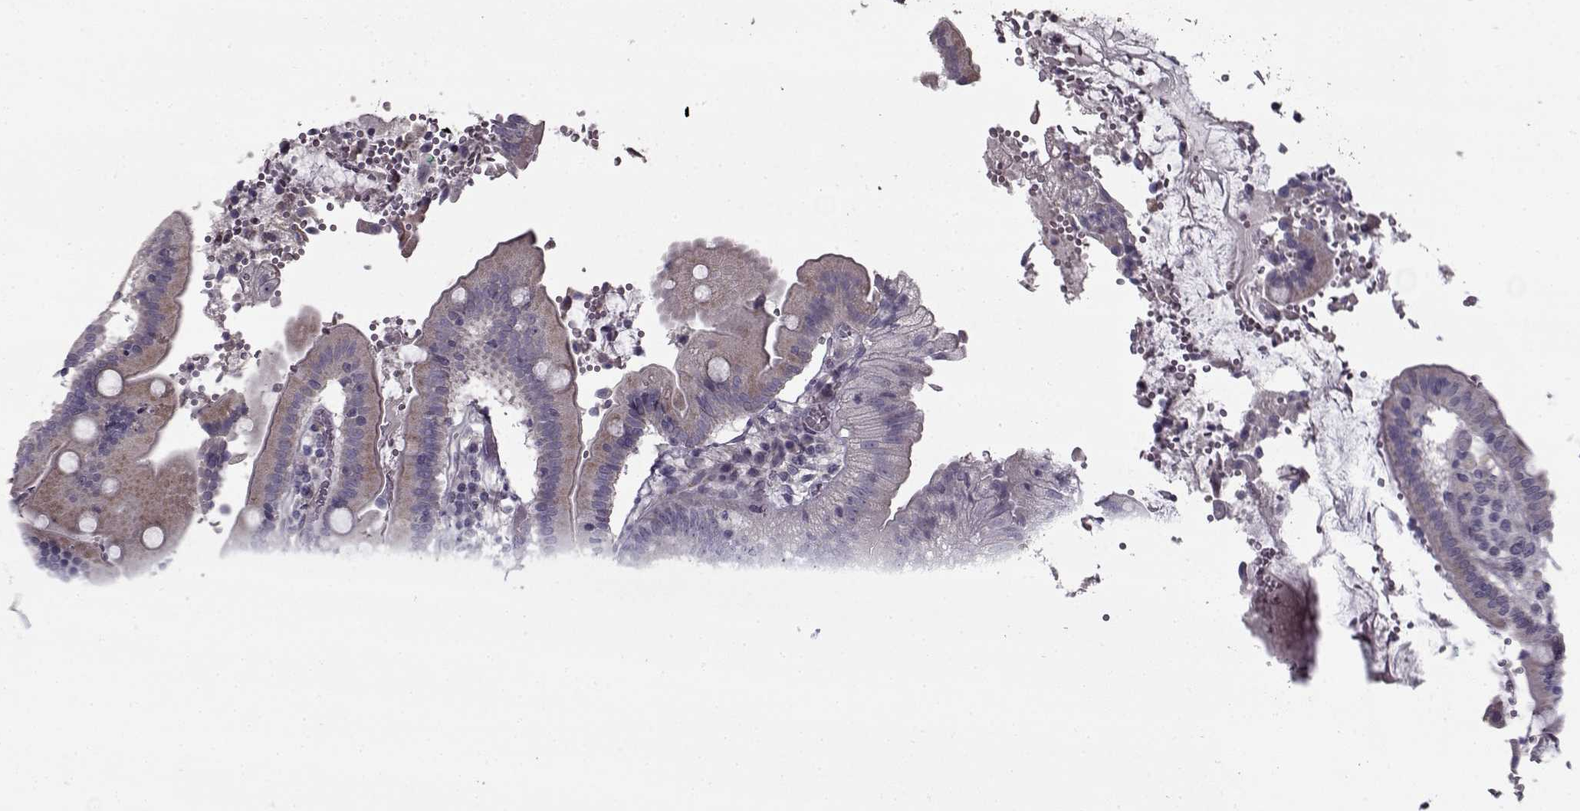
{"staining": {"intensity": "weak", "quantity": "<25%", "location": "cytoplasmic/membranous"}, "tissue": "duodenum", "cell_type": "Glandular cells", "image_type": "normal", "snomed": [{"axis": "morphology", "description": "Normal tissue, NOS"}, {"axis": "topography", "description": "Duodenum"}], "caption": "IHC histopathology image of normal human duodenum stained for a protein (brown), which shows no staining in glandular cells.", "gene": "LAMB2", "patient": {"sex": "female", "age": 62}}